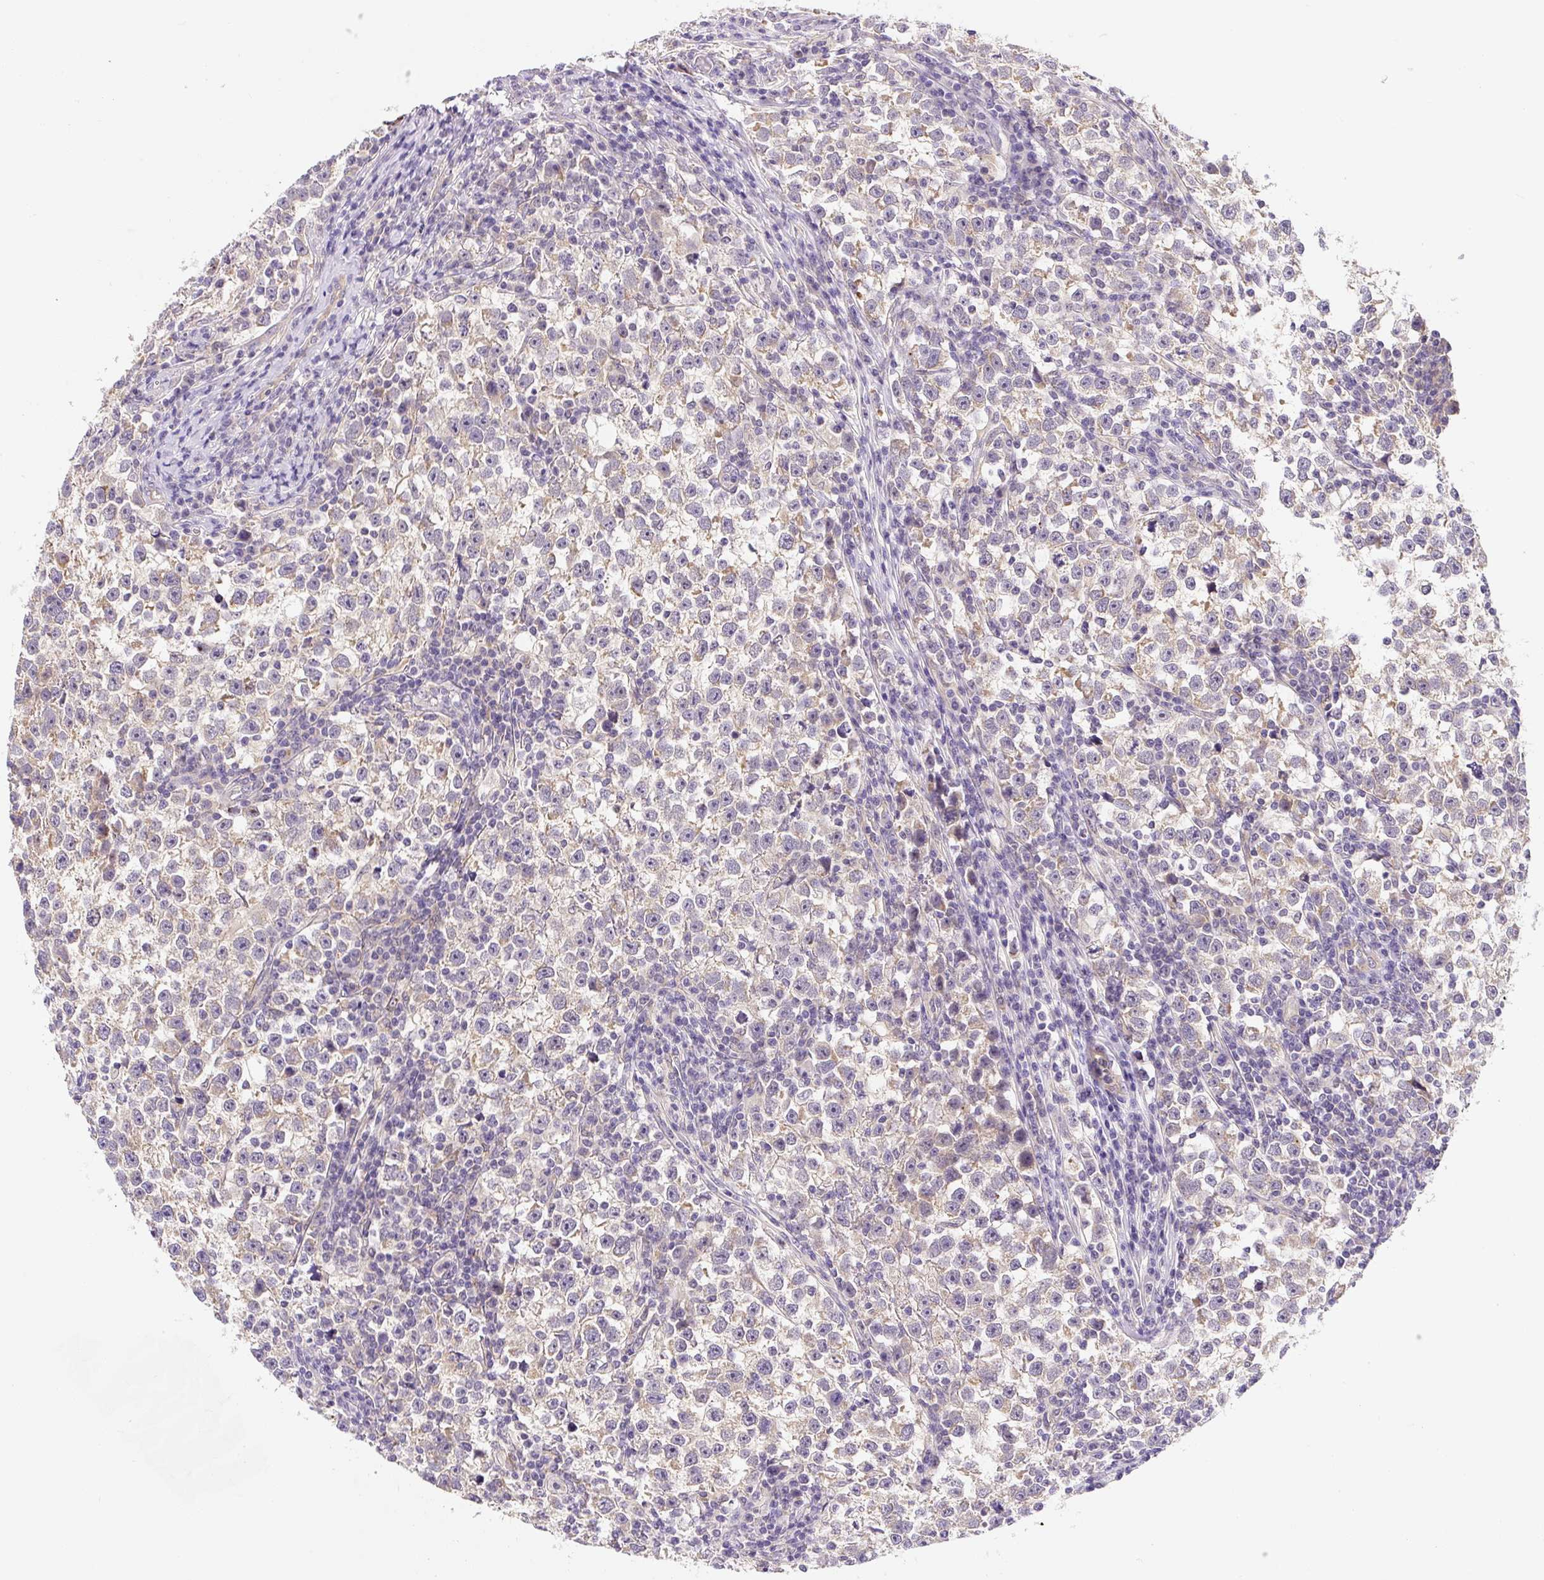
{"staining": {"intensity": "weak", "quantity": "25%-75%", "location": "cytoplasmic/membranous"}, "tissue": "testis cancer", "cell_type": "Tumor cells", "image_type": "cancer", "snomed": [{"axis": "morphology", "description": "Normal tissue, NOS"}, {"axis": "morphology", "description": "Seminoma, NOS"}, {"axis": "topography", "description": "Testis"}], "caption": "An IHC micrograph of neoplastic tissue is shown. Protein staining in brown labels weak cytoplasmic/membranous positivity in testis seminoma within tumor cells.", "gene": "PLA2G4A", "patient": {"sex": "male", "age": 43}}